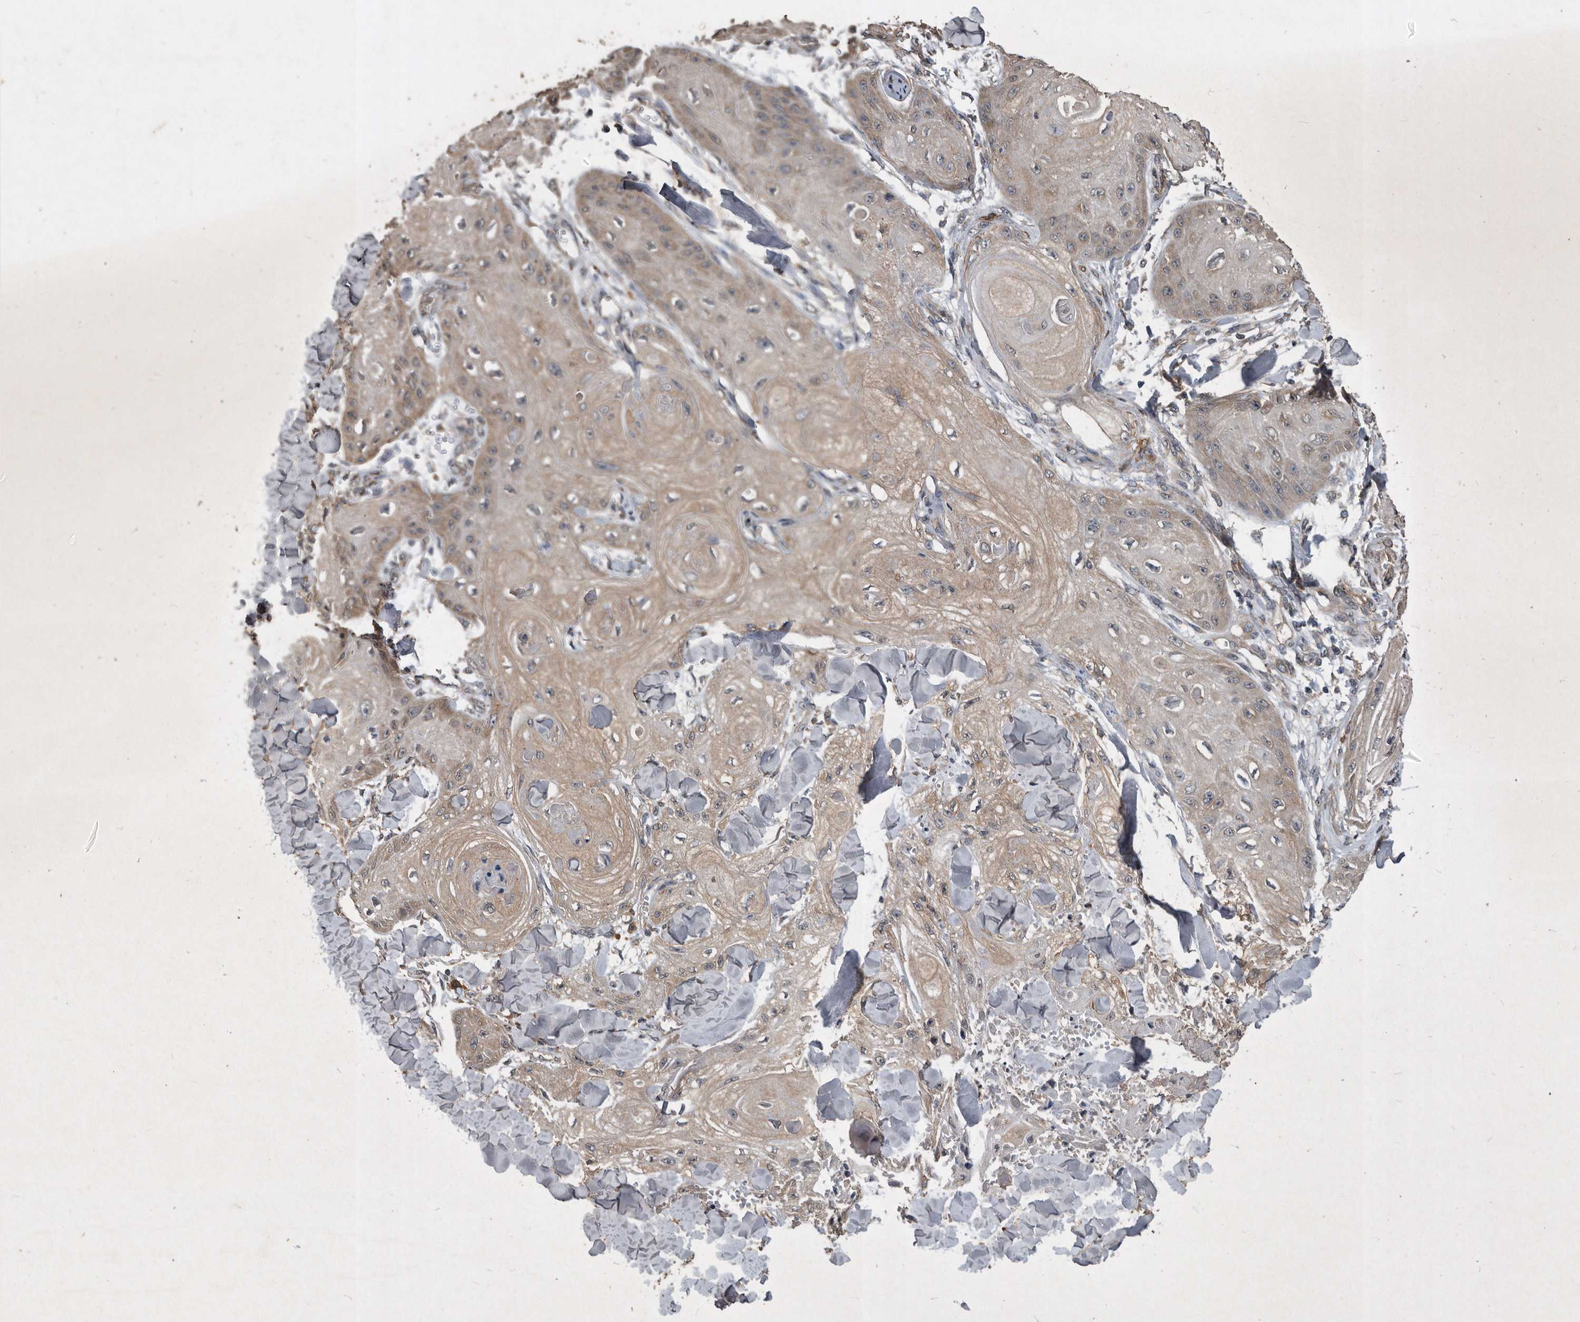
{"staining": {"intensity": "weak", "quantity": "25%-75%", "location": "cytoplasmic/membranous"}, "tissue": "skin cancer", "cell_type": "Tumor cells", "image_type": "cancer", "snomed": [{"axis": "morphology", "description": "Squamous cell carcinoma, NOS"}, {"axis": "topography", "description": "Skin"}], "caption": "Immunohistochemistry (IHC) (DAB (3,3'-diaminobenzidine)) staining of human squamous cell carcinoma (skin) demonstrates weak cytoplasmic/membranous protein expression in approximately 25%-75% of tumor cells.", "gene": "NRBP1", "patient": {"sex": "male", "age": 74}}